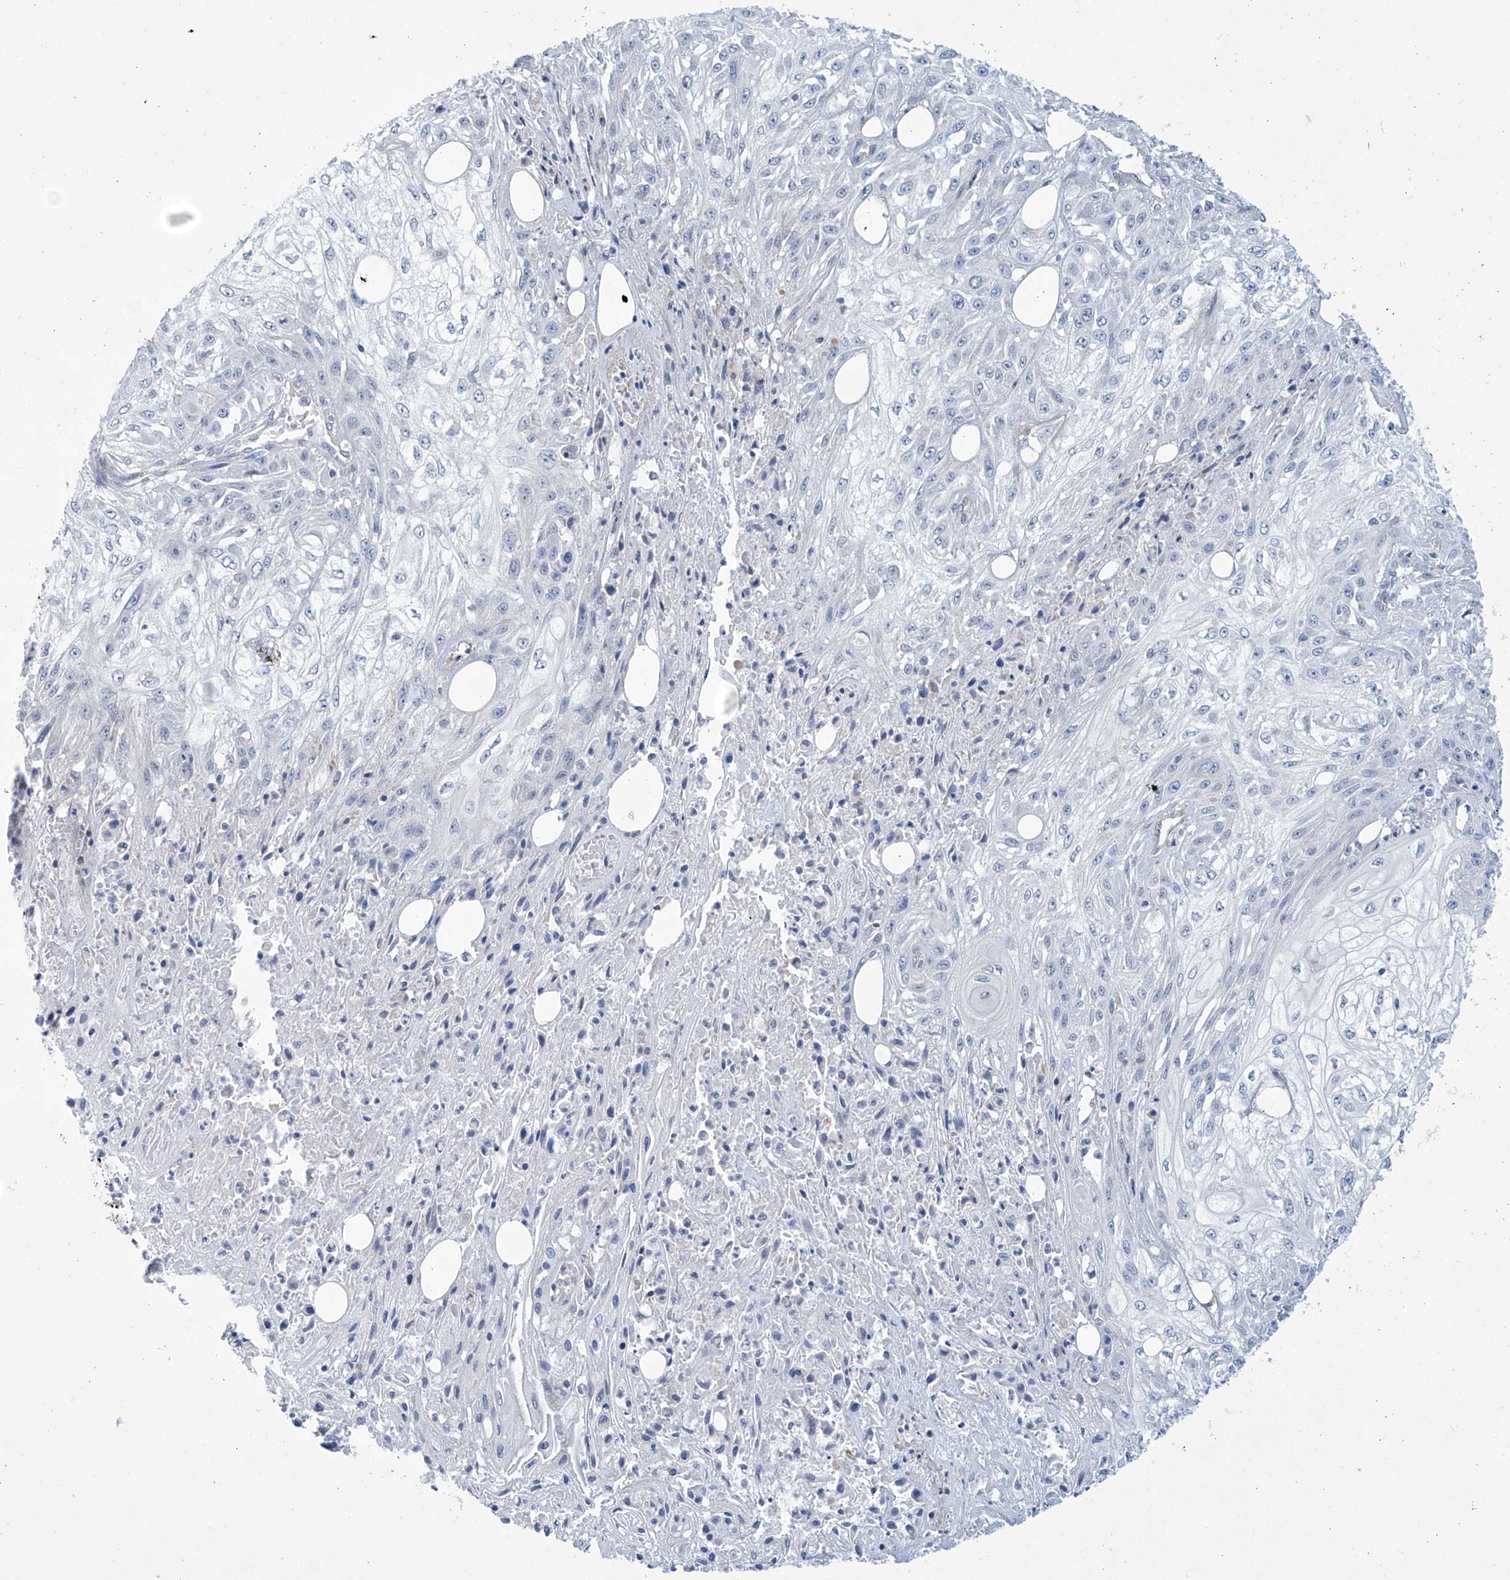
{"staining": {"intensity": "negative", "quantity": "none", "location": "none"}, "tissue": "skin cancer", "cell_type": "Tumor cells", "image_type": "cancer", "snomed": [{"axis": "morphology", "description": "Squamous cell carcinoma, NOS"}, {"axis": "morphology", "description": "Squamous cell carcinoma, metastatic, NOS"}, {"axis": "topography", "description": "Skin"}, {"axis": "topography", "description": "Lymph node"}], "caption": "DAB immunohistochemical staining of human skin cancer (metastatic squamous cell carcinoma) shows no significant expression in tumor cells. (Stains: DAB (3,3'-diaminobenzidine) immunohistochemistry with hematoxylin counter stain, Microscopy: brightfield microscopy at high magnification).", "gene": "ABHD13", "patient": {"sex": "male", "age": 75}}